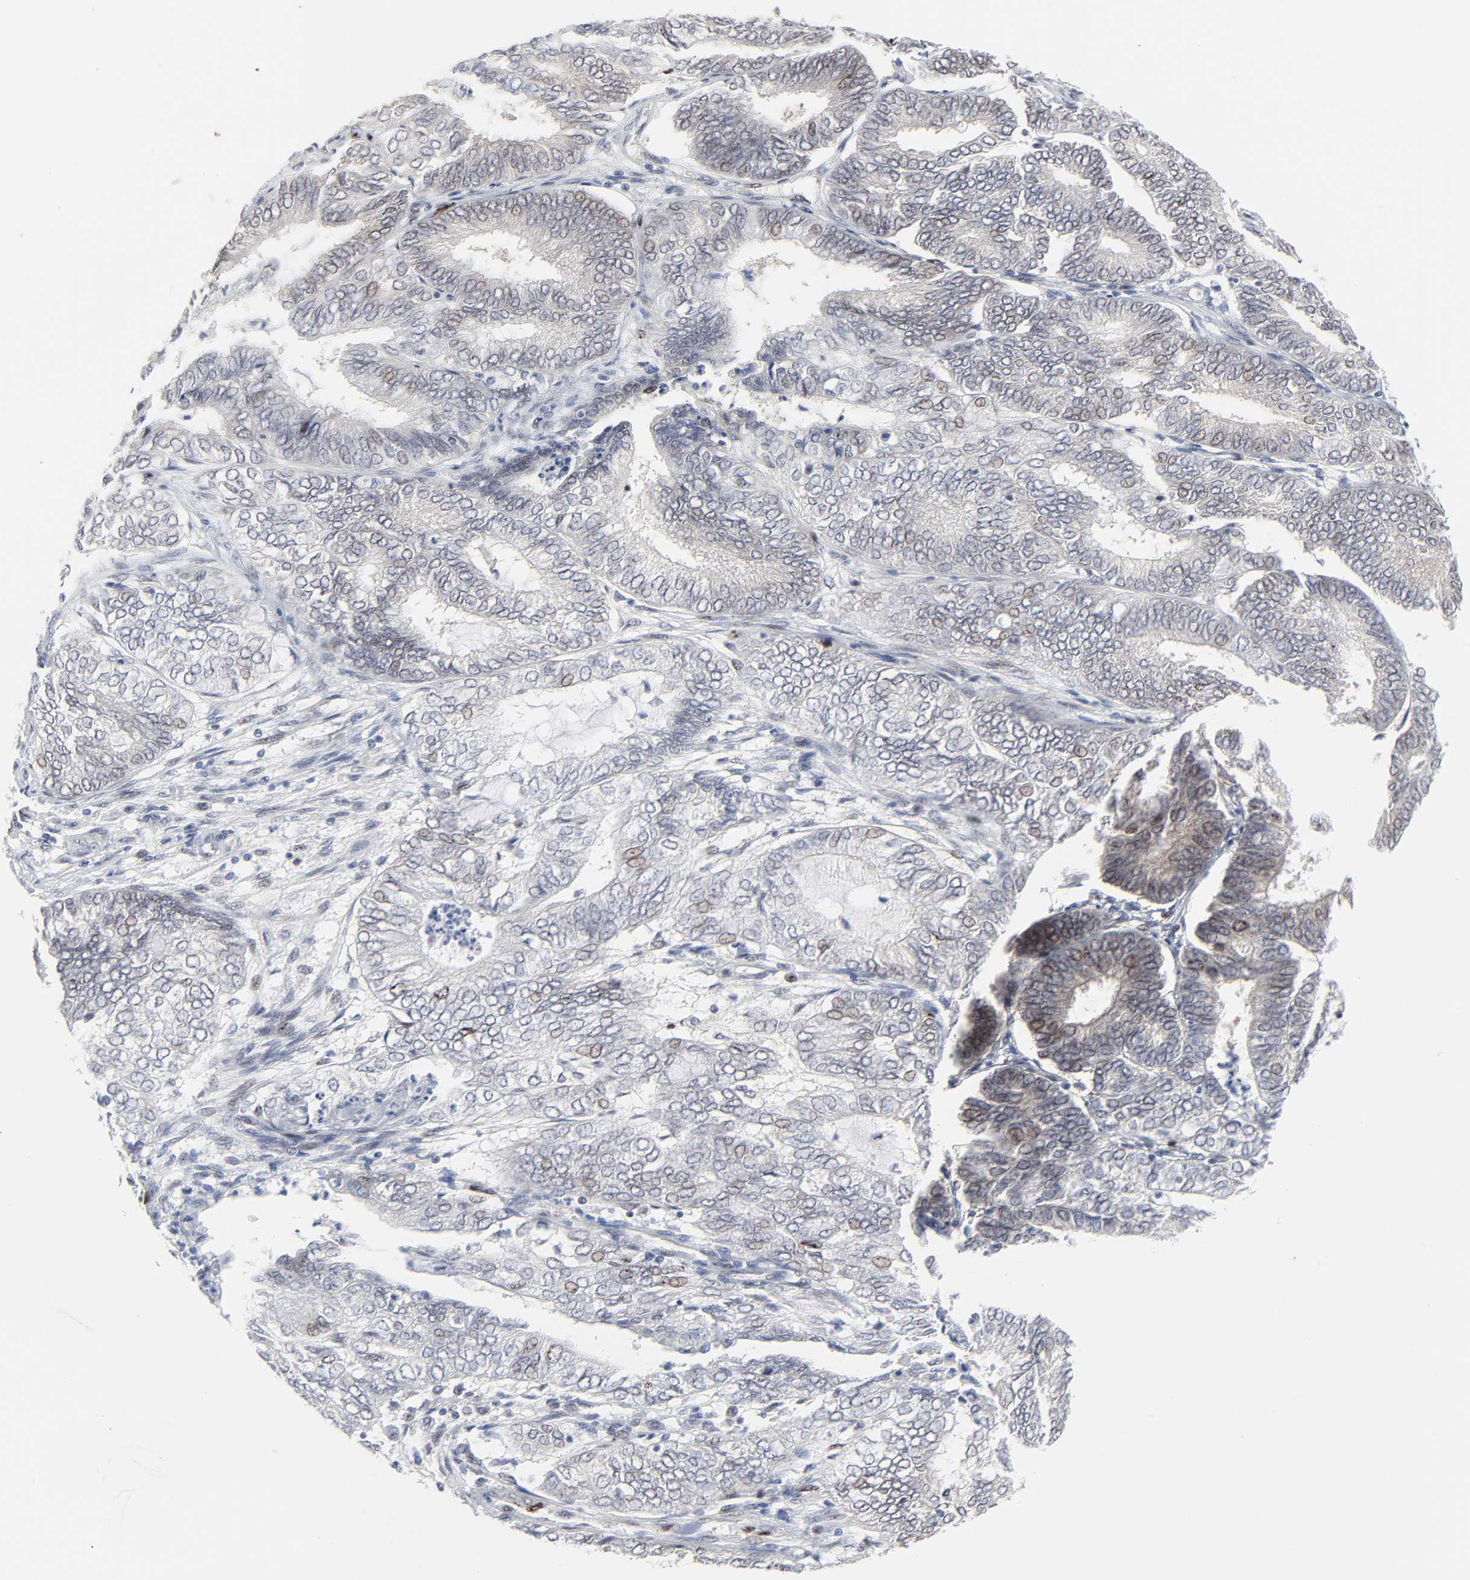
{"staining": {"intensity": "weak", "quantity": "<25%", "location": "nuclear"}, "tissue": "endometrial cancer", "cell_type": "Tumor cells", "image_type": "cancer", "snomed": [{"axis": "morphology", "description": "Adenocarcinoma, NOS"}, {"axis": "topography", "description": "Endometrium"}], "caption": "Immunohistochemical staining of endometrial cancer (adenocarcinoma) demonstrates no significant staining in tumor cells. Nuclei are stained in blue.", "gene": "ZNF589", "patient": {"sex": "female", "age": 59}}